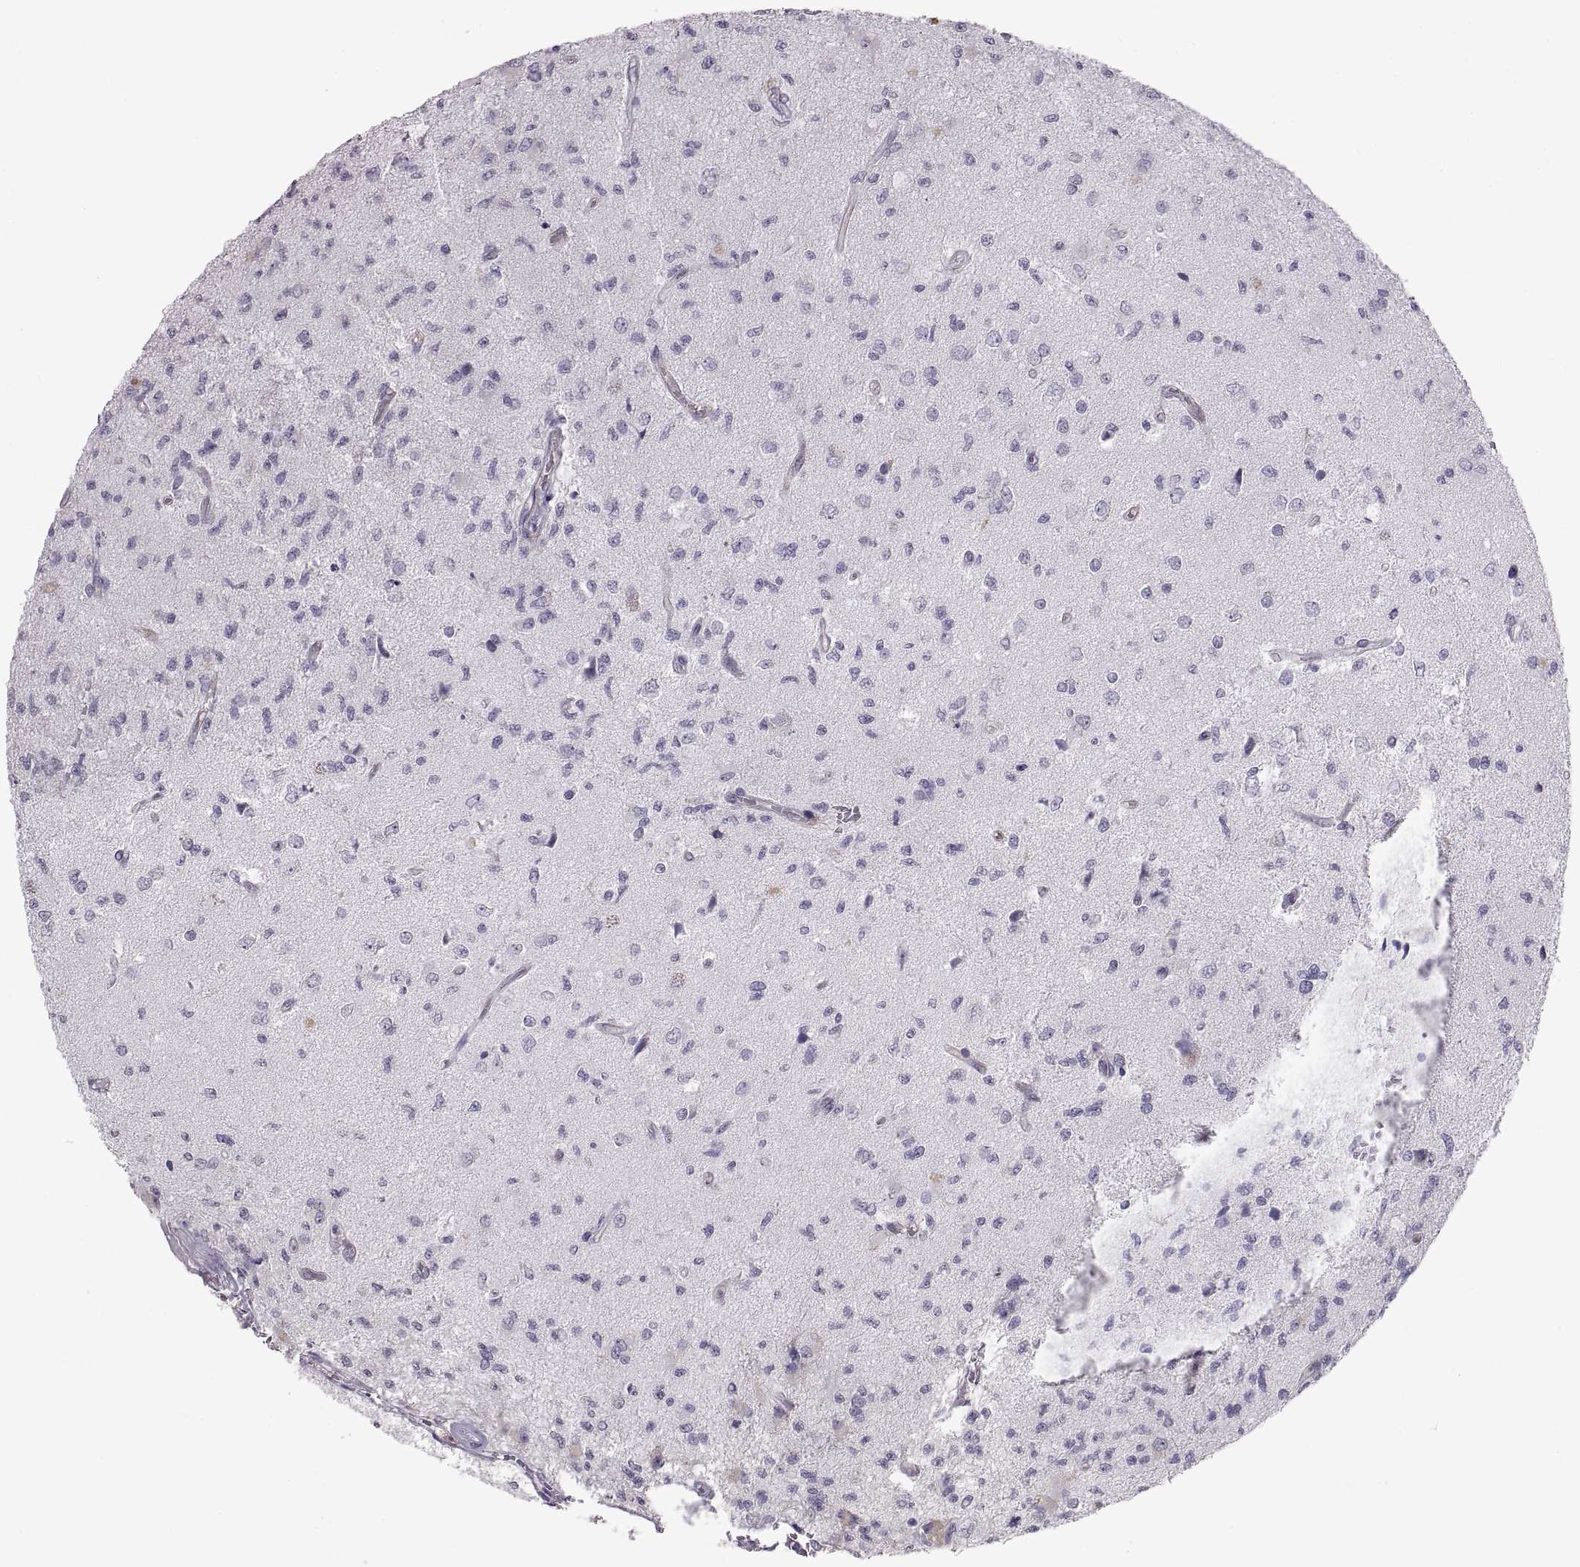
{"staining": {"intensity": "negative", "quantity": "none", "location": "none"}, "tissue": "glioma", "cell_type": "Tumor cells", "image_type": "cancer", "snomed": [{"axis": "morphology", "description": "Glioma, malignant, High grade"}, {"axis": "topography", "description": "Brain"}], "caption": "This is an immunohistochemistry (IHC) micrograph of human glioma. There is no staining in tumor cells.", "gene": "SPACDR", "patient": {"sex": "male", "age": 56}}